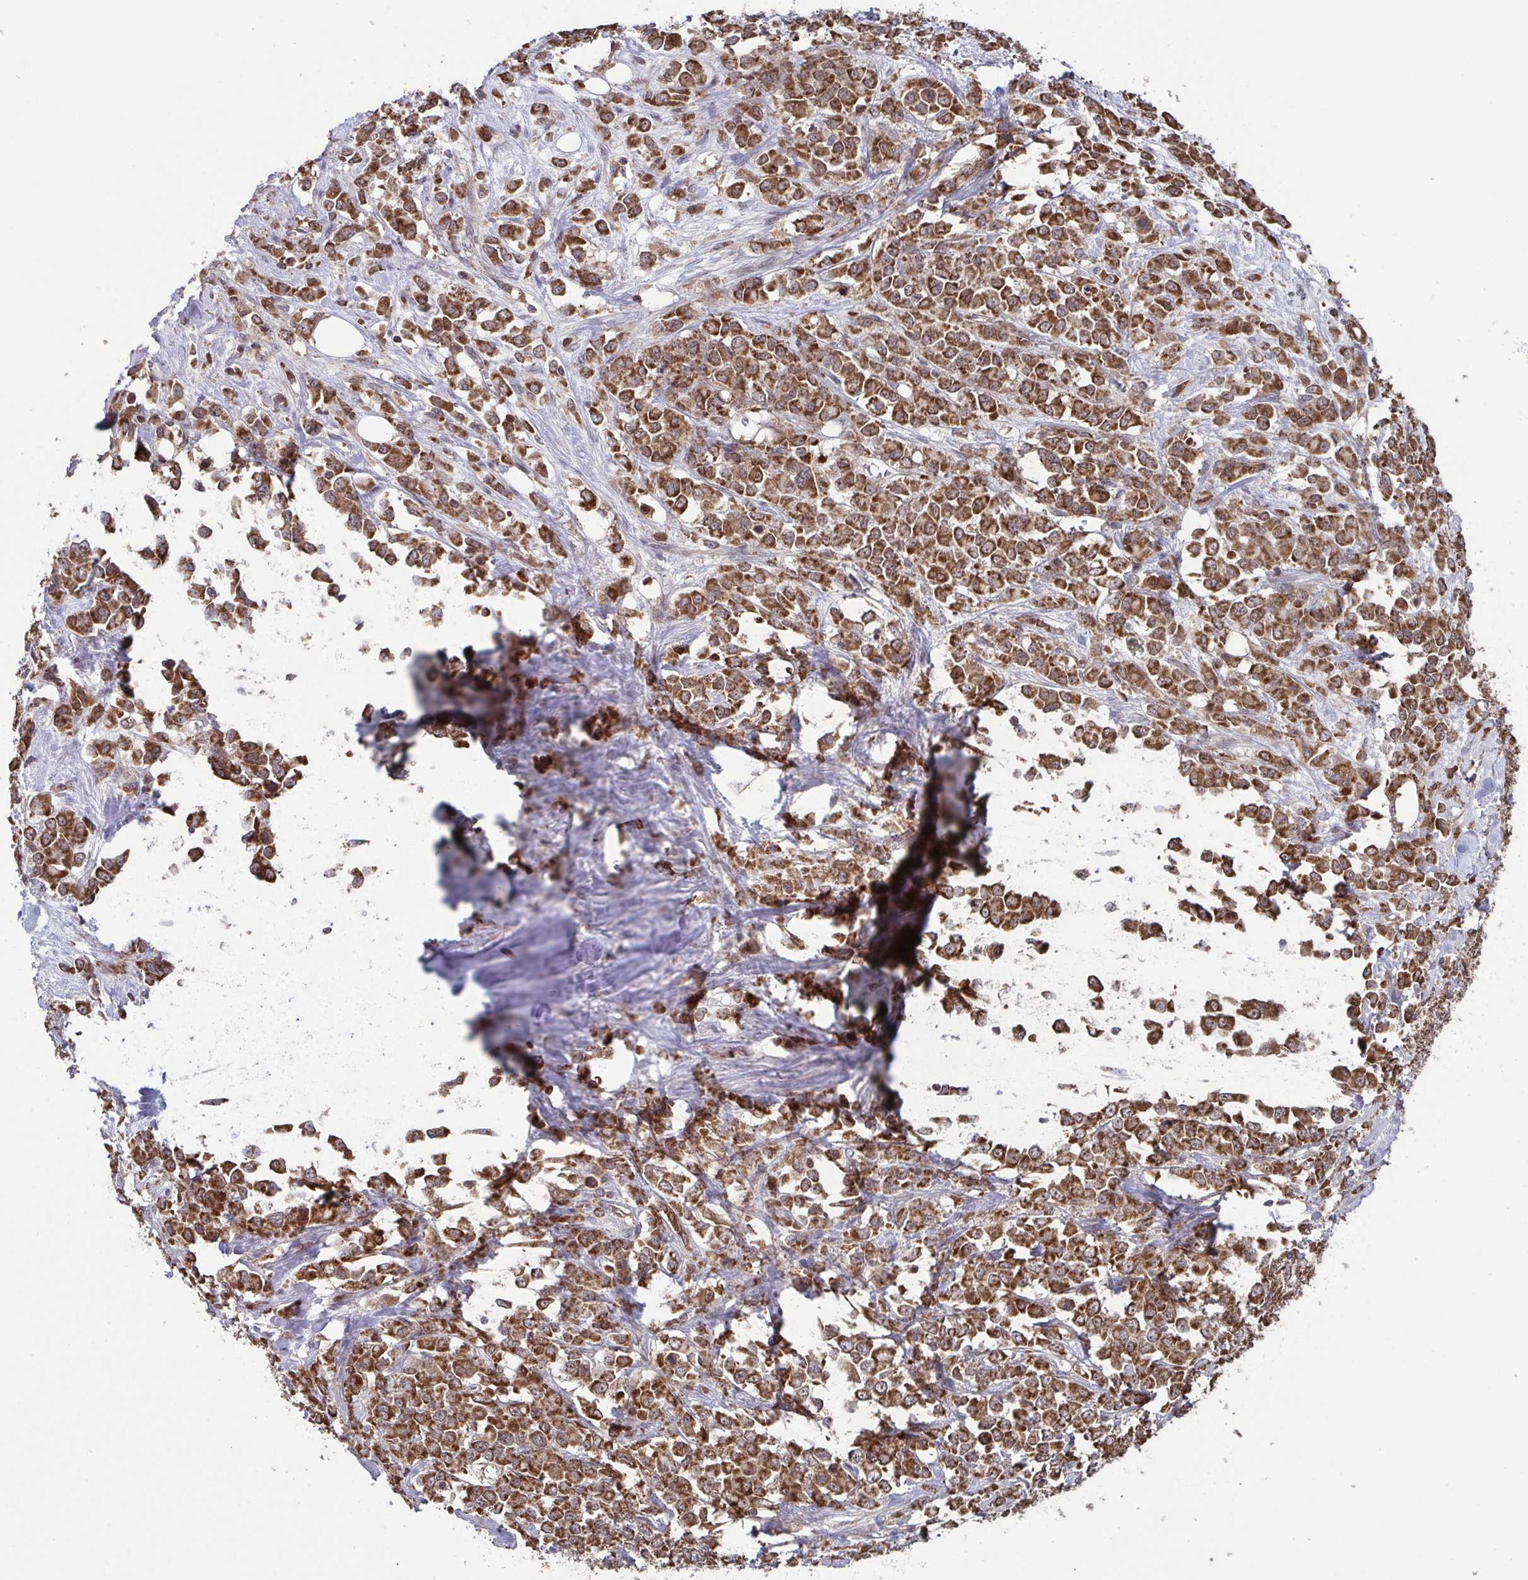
{"staining": {"intensity": "moderate", "quantity": ">75%", "location": "cytoplasmic/membranous"}, "tissue": "stomach cancer", "cell_type": "Tumor cells", "image_type": "cancer", "snomed": [{"axis": "morphology", "description": "Adenocarcinoma, NOS"}, {"axis": "topography", "description": "Stomach"}], "caption": "Protein analysis of adenocarcinoma (stomach) tissue reveals moderate cytoplasmic/membranous expression in approximately >75% of tumor cells.", "gene": "TTC19", "patient": {"sex": "female", "age": 76}}